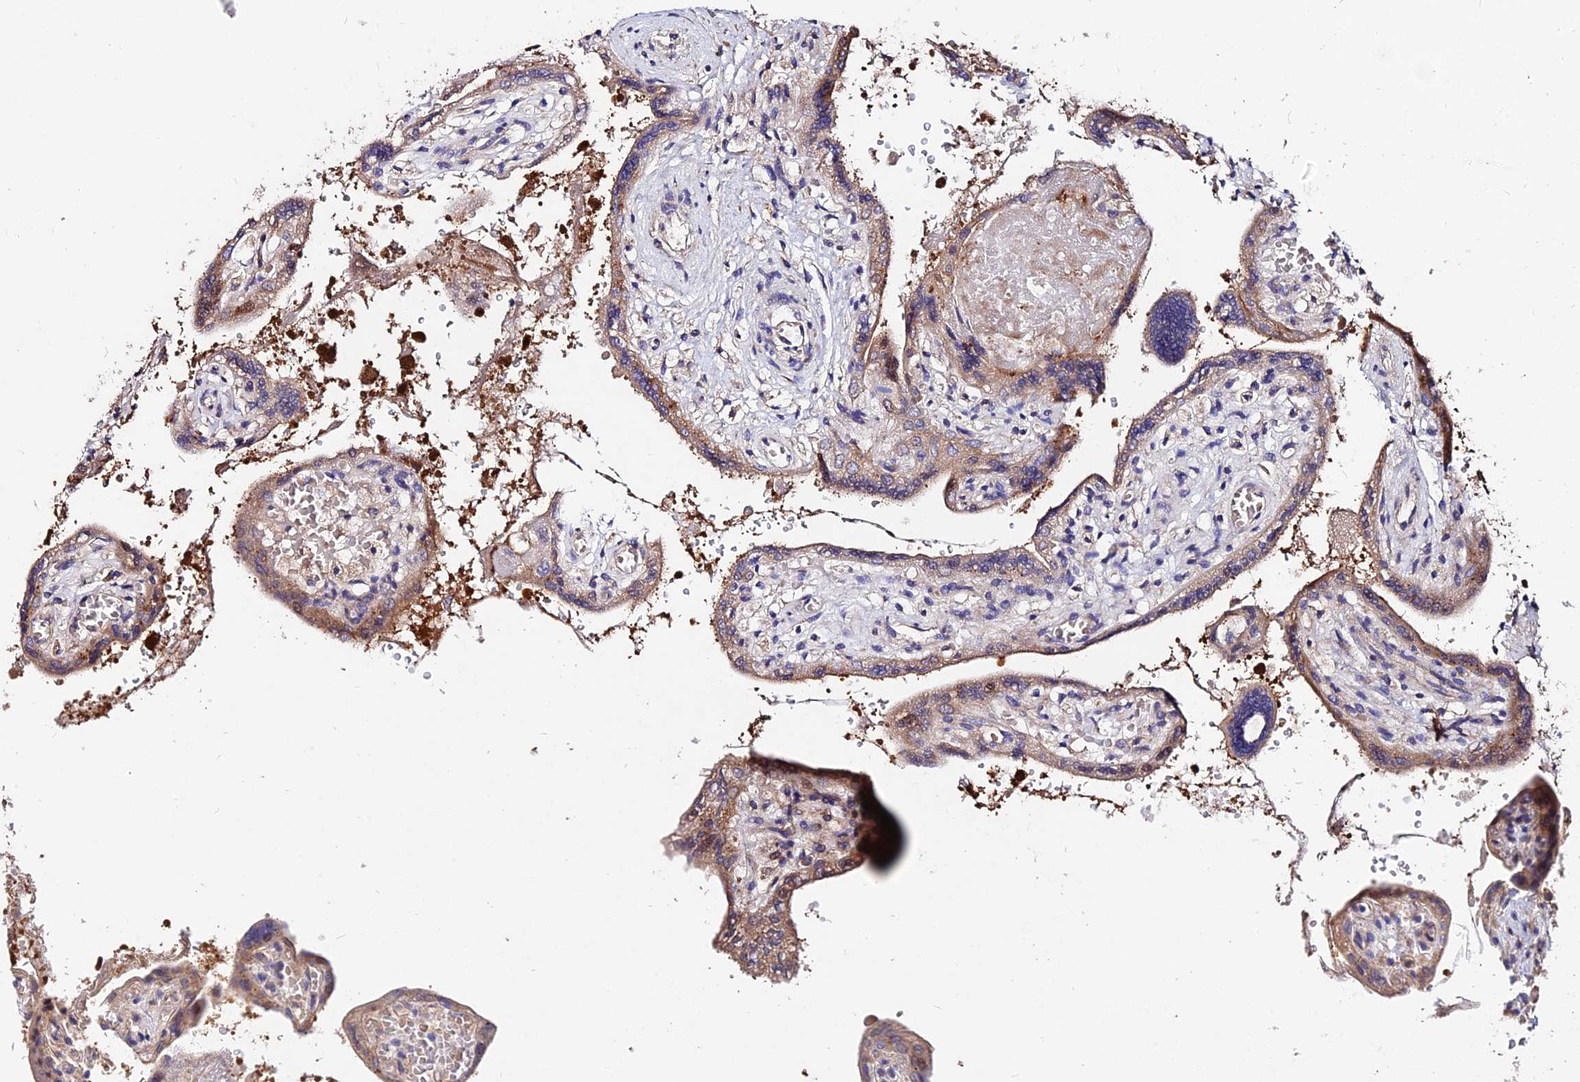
{"staining": {"intensity": "moderate", "quantity": ">75%", "location": "cytoplasmic/membranous"}, "tissue": "placenta", "cell_type": "Trophoblastic cells", "image_type": "normal", "snomed": [{"axis": "morphology", "description": "Normal tissue, NOS"}, {"axis": "topography", "description": "Placenta"}], "caption": "Immunohistochemical staining of unremarkable placenta demonstrates medium levels of moderate cytoplasmic/membranous staining in approximately >75% of trophoblastic cells. Ihc stains the protein of interest in brown and the nuclei are stained blue.", "gene": "ACTR5", "patient": {"sex": "female", "age": 37}}